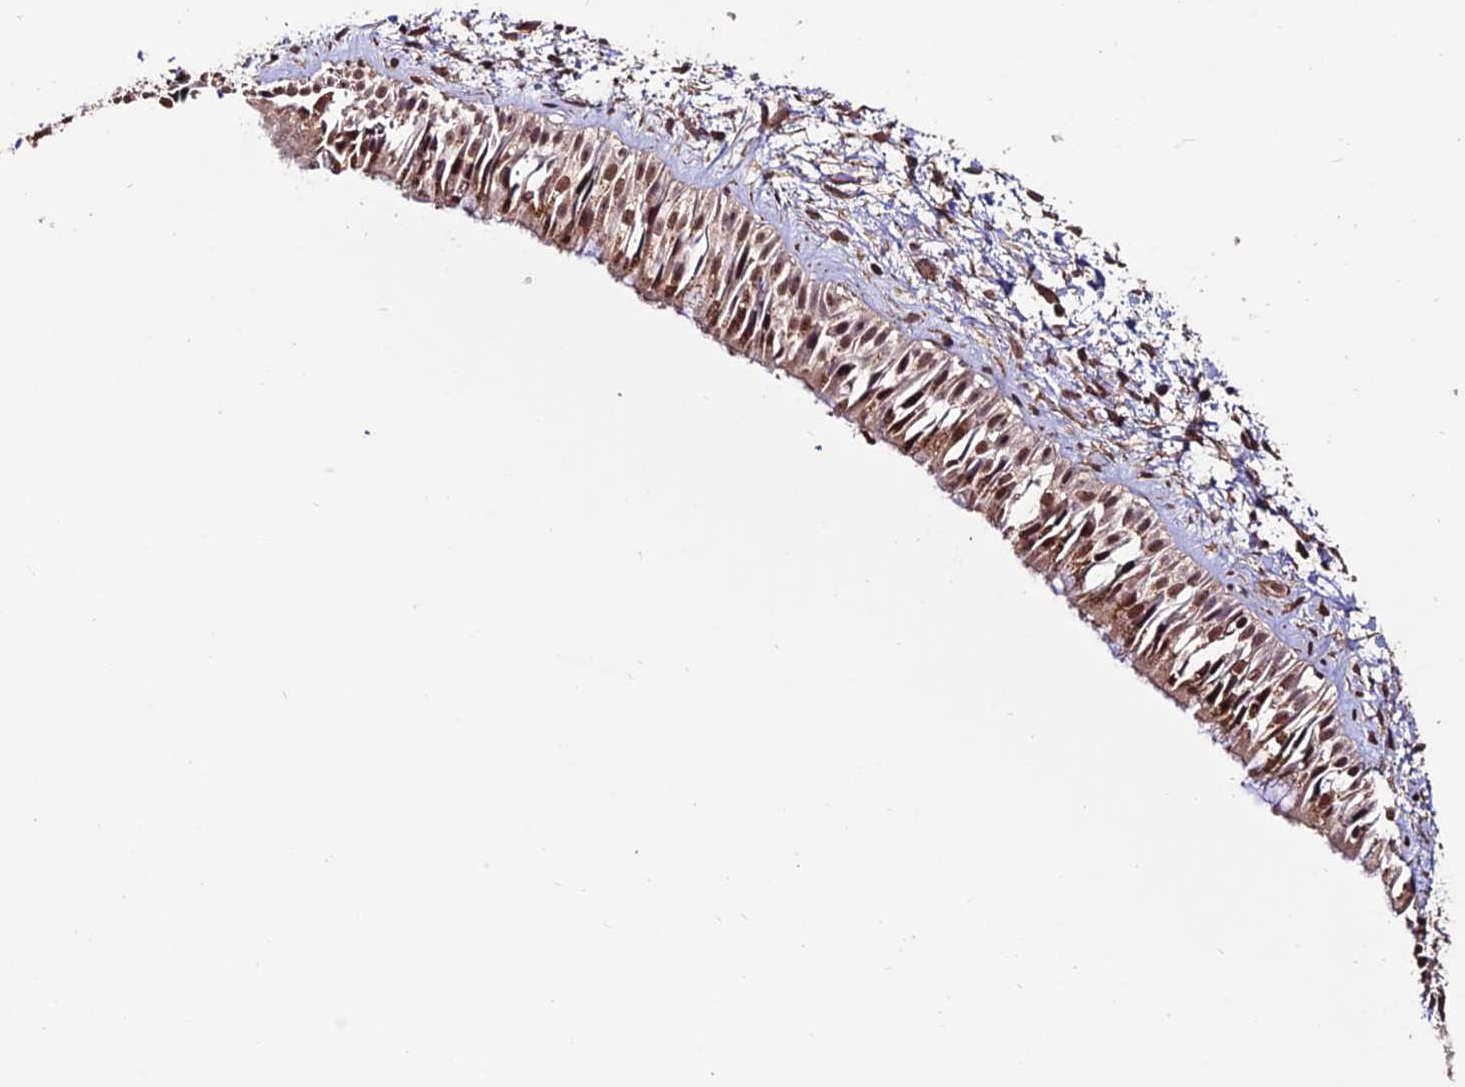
{"staining": {"intensity": "moderate", "quantity": ">75%", "location": "cytoplasmic/membranous,nuclear"}, "tissue": "nasopharynx", "cell_type": "Respiratory epithelial cells", "image_type": "normal", "snomed": [{"axis": "morphology", "description": "Normal tissue, NOS"}, {"axis": "topography", "description": "Nasopharynx"}], "caption": "This micrograph shows normal nasopharynx stained with immunohistochemistry to label a protein in brown. The cytoplasmic/membranous,nuclear of respiratory epithelial cells show moderate positivity for the protein. Nuclei are counter-stained blue.", "gene": "CABIN1", "patient": {"sex": "male", "age": 22}}